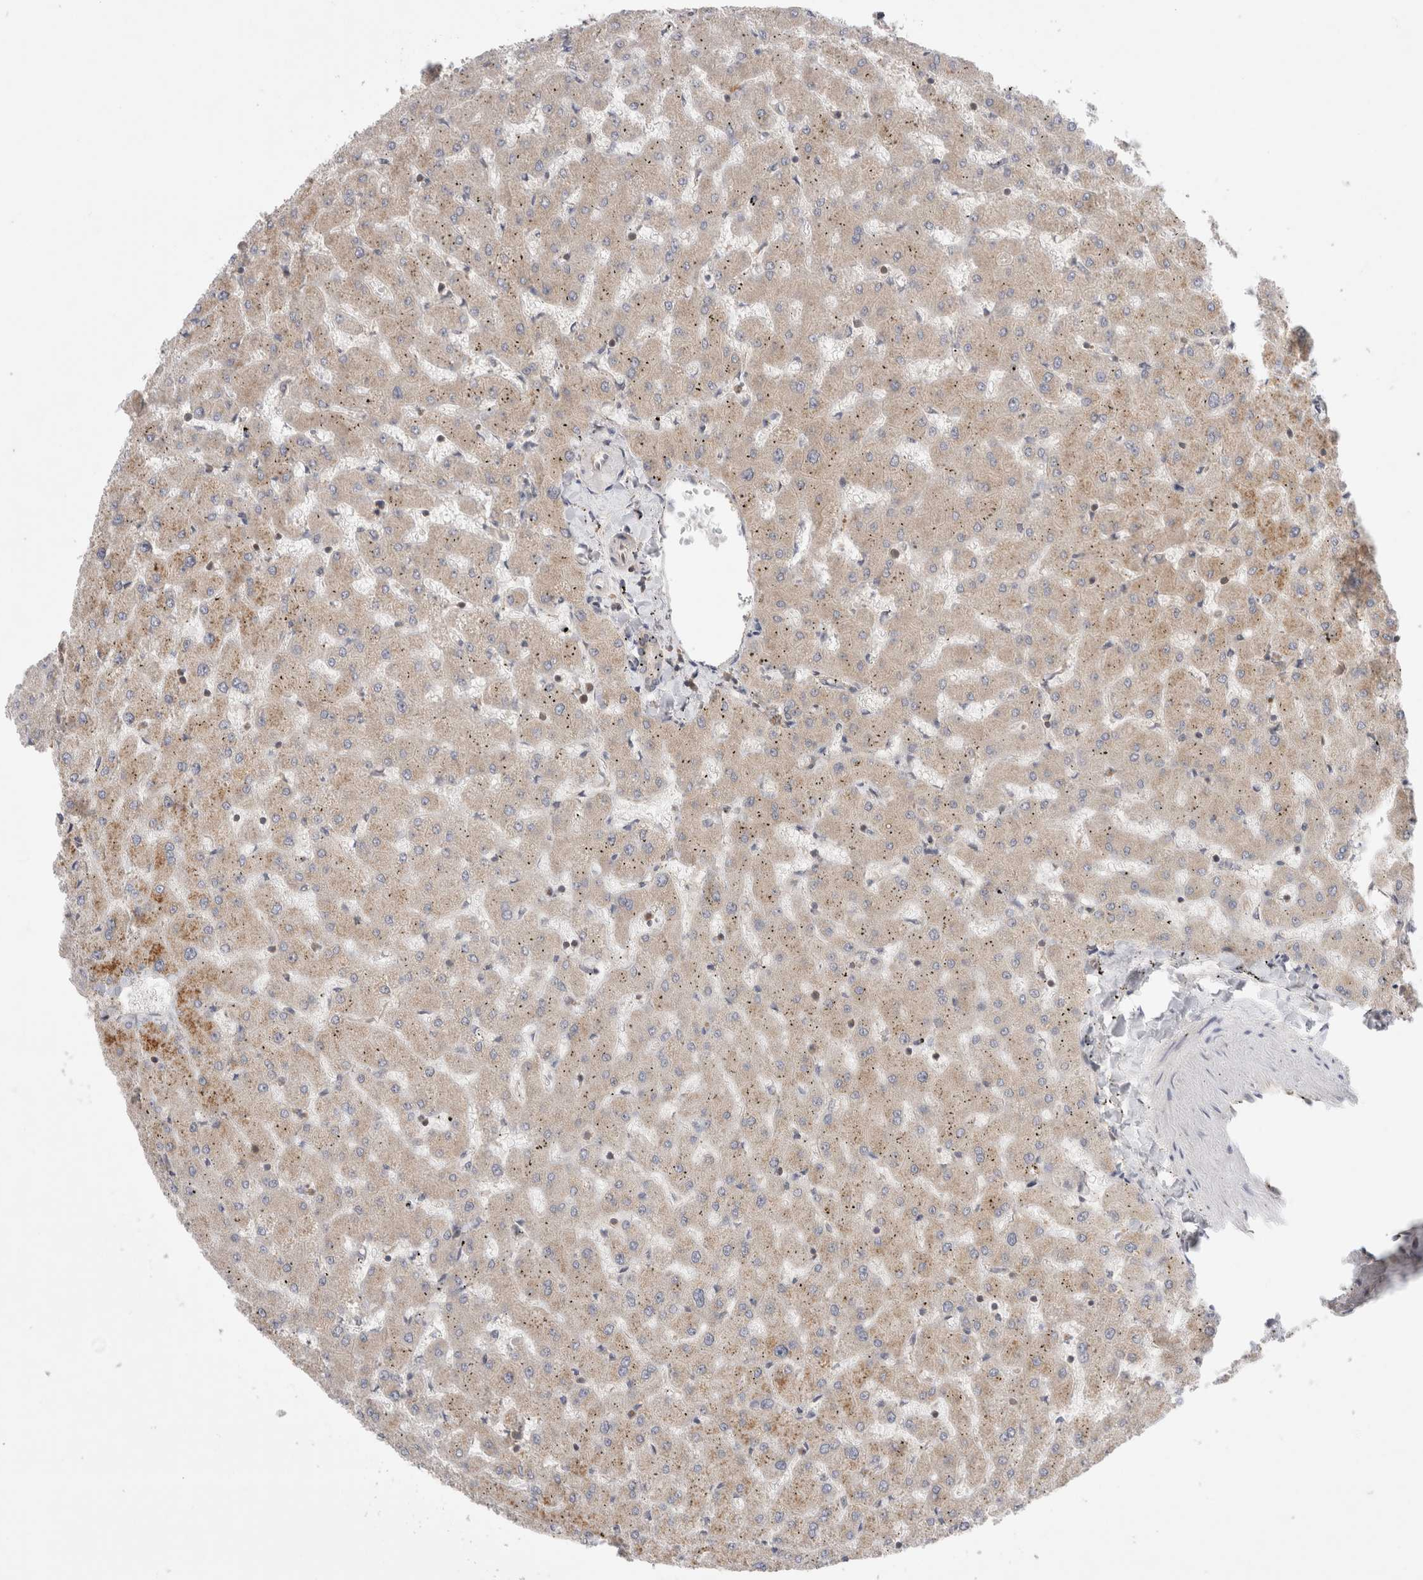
{"staining": {"intensity": "negative", "quantity": "none", "location": "none"}, "tissue": "liver", "cell_type": "Cholangiocytes", "image_type": "normal", "snomed": [{"axis": "morphology", "description": "Normal tissue, NOS"}, {"axis": "topography", "description": "Liver"}], "caption": "Immunohistochemistry (IHC) histopathology image of unremarkable human liver stained for a protein (brown), which demonstrates no expression in cholangiocytes.", "gene": "NFKB1", "patient": {"sex": "female", "age": 63}}